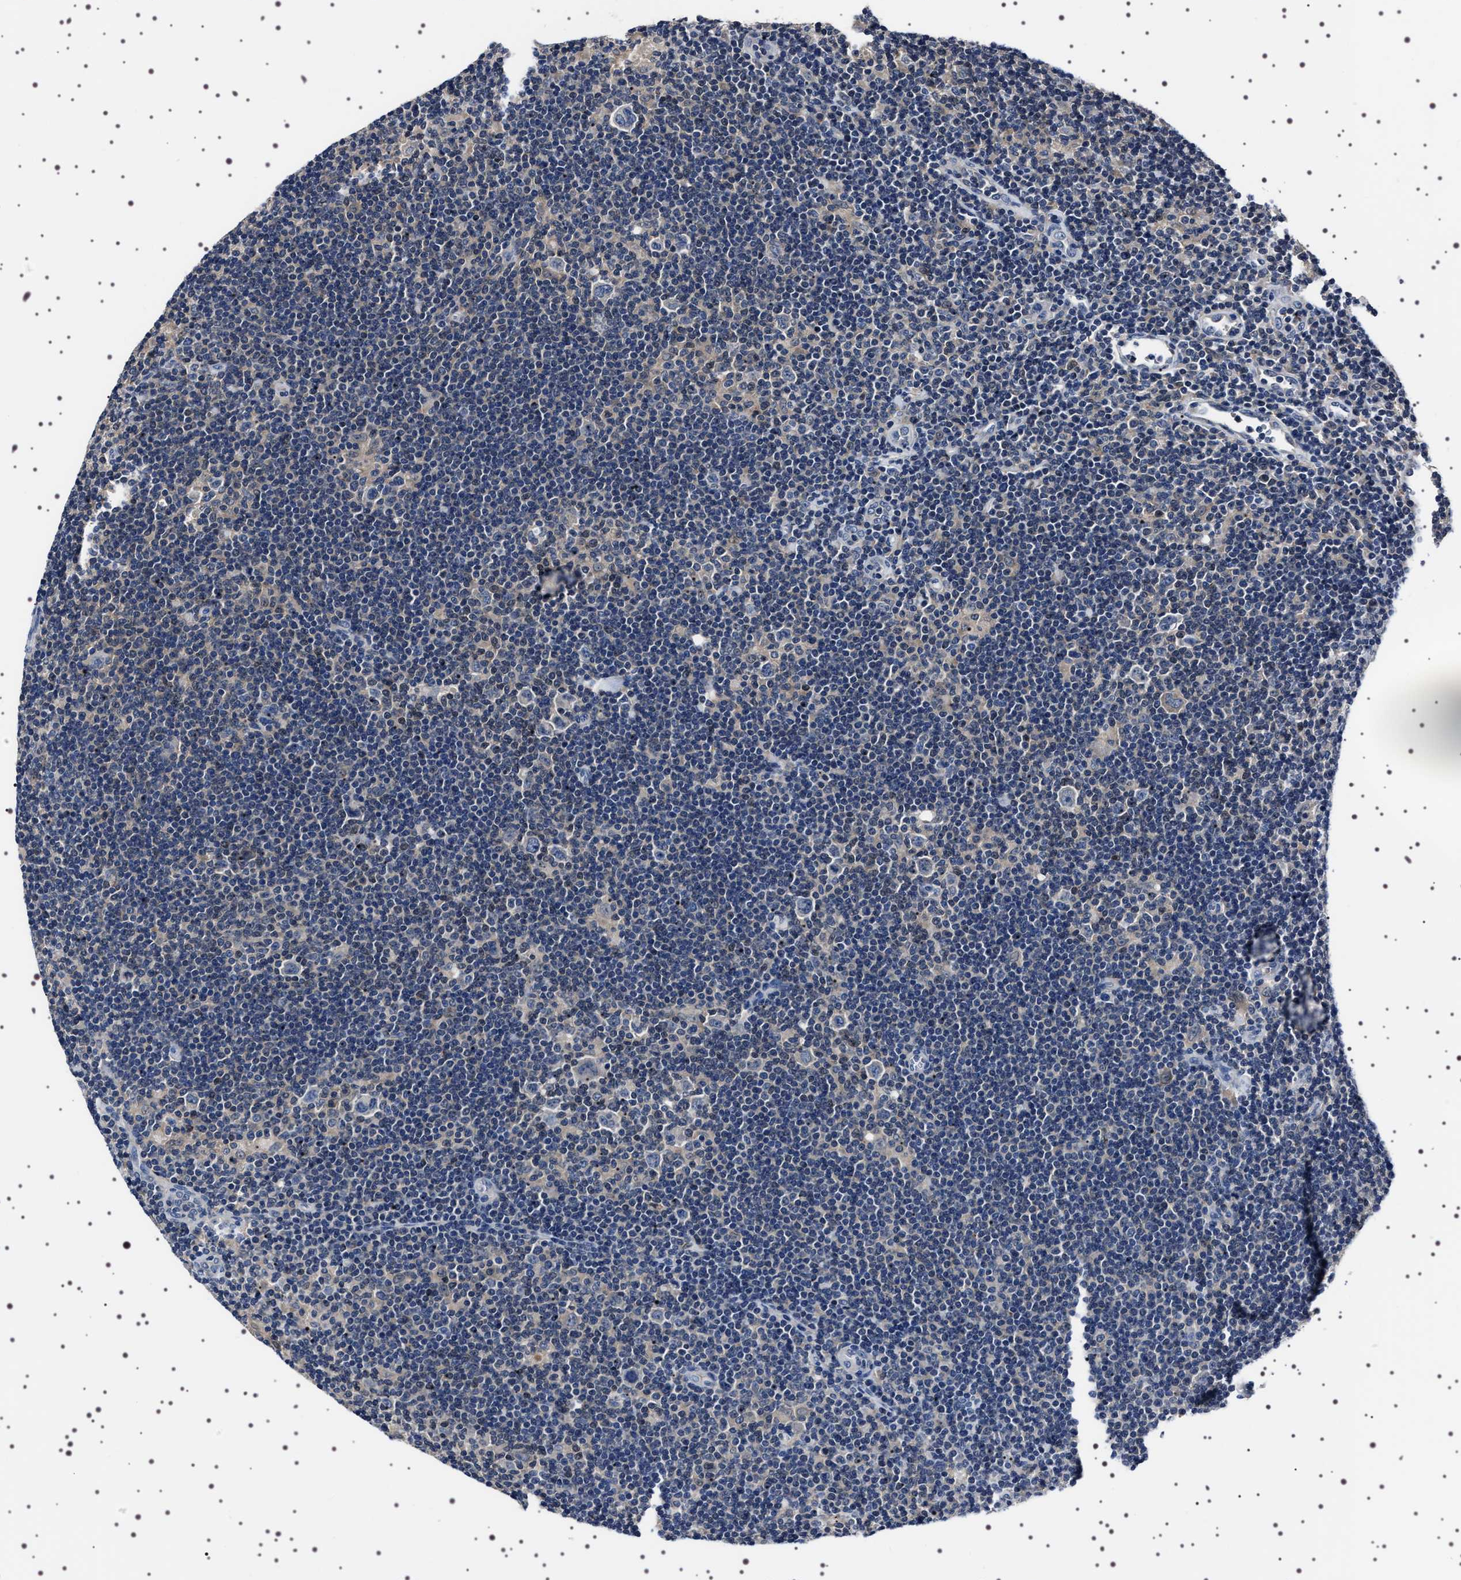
{"staining": {"intensity": "negative", "quantity": "none", "location": "none"}, "tissue": "lymphoma", "cell_type": "Tumor cells", "image_type": "cancer", "snomed": [{"axis": "morphology", "description": "Hodgkin's disease, NOS"}, {"axis": "topography", "description": "Lymph node"}], "caption": "Protein analysis of lymphoma displays no significant positivity in tumor cells.", "gene": "TARBP1", "patient": {"sex": "female", "age": 57}}